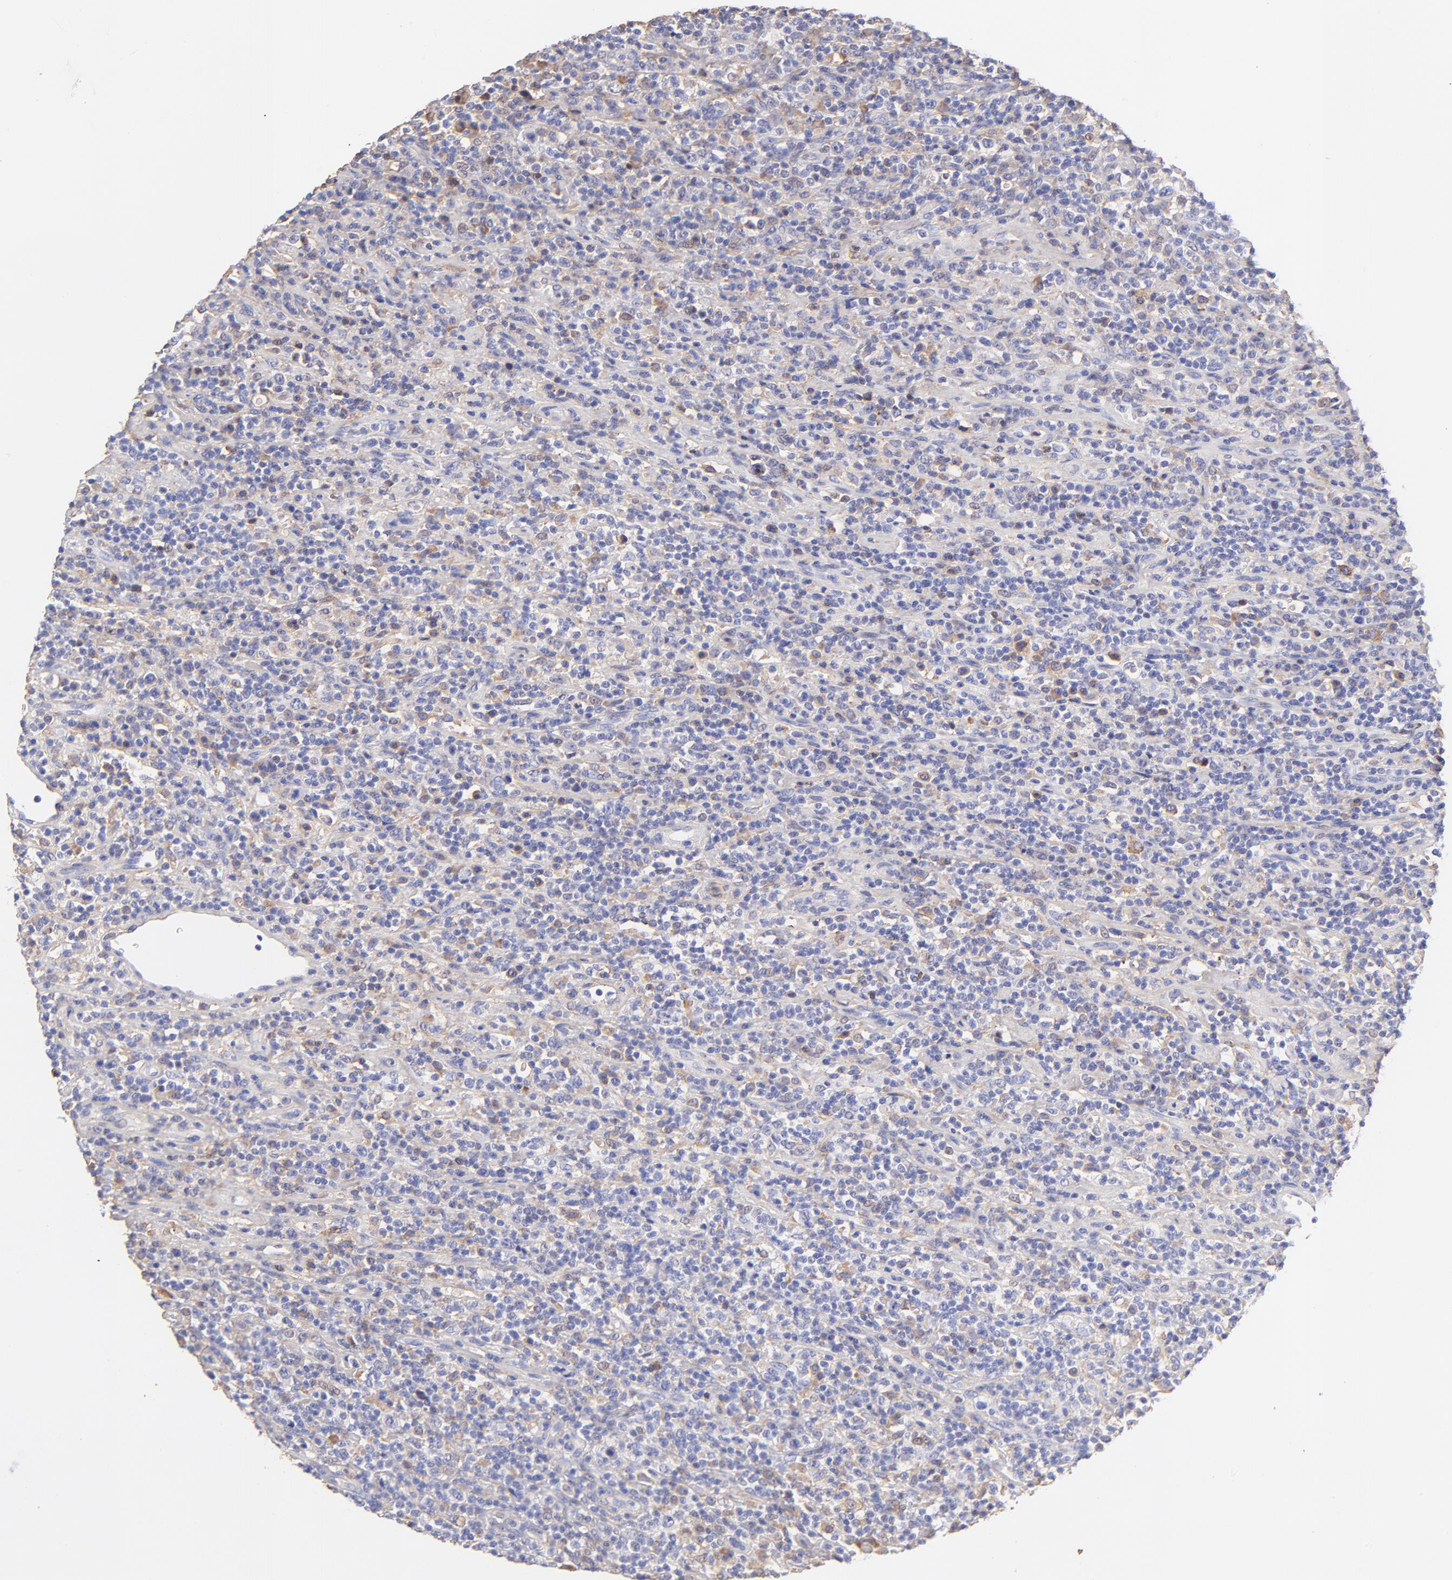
{"staining": {"intensity": "weak", "quantity": "<25%", "location": "cytoplasmic/membranous"}, "tissue": "lymphoma", "cell_type": "Tumor cells", "image_type": "cancer", "snomed": [{"axis": "morphology", "description": "Hodgkin's disease, NOS"}, {"axis": "topography", "description": "Lymph node"}], "caption": "Immunohistochemical staining of lymphoma demonstrates no significant staining in tumor cells.", "gene": "BGN", "patient": {"sex": "male", "age": 65}}